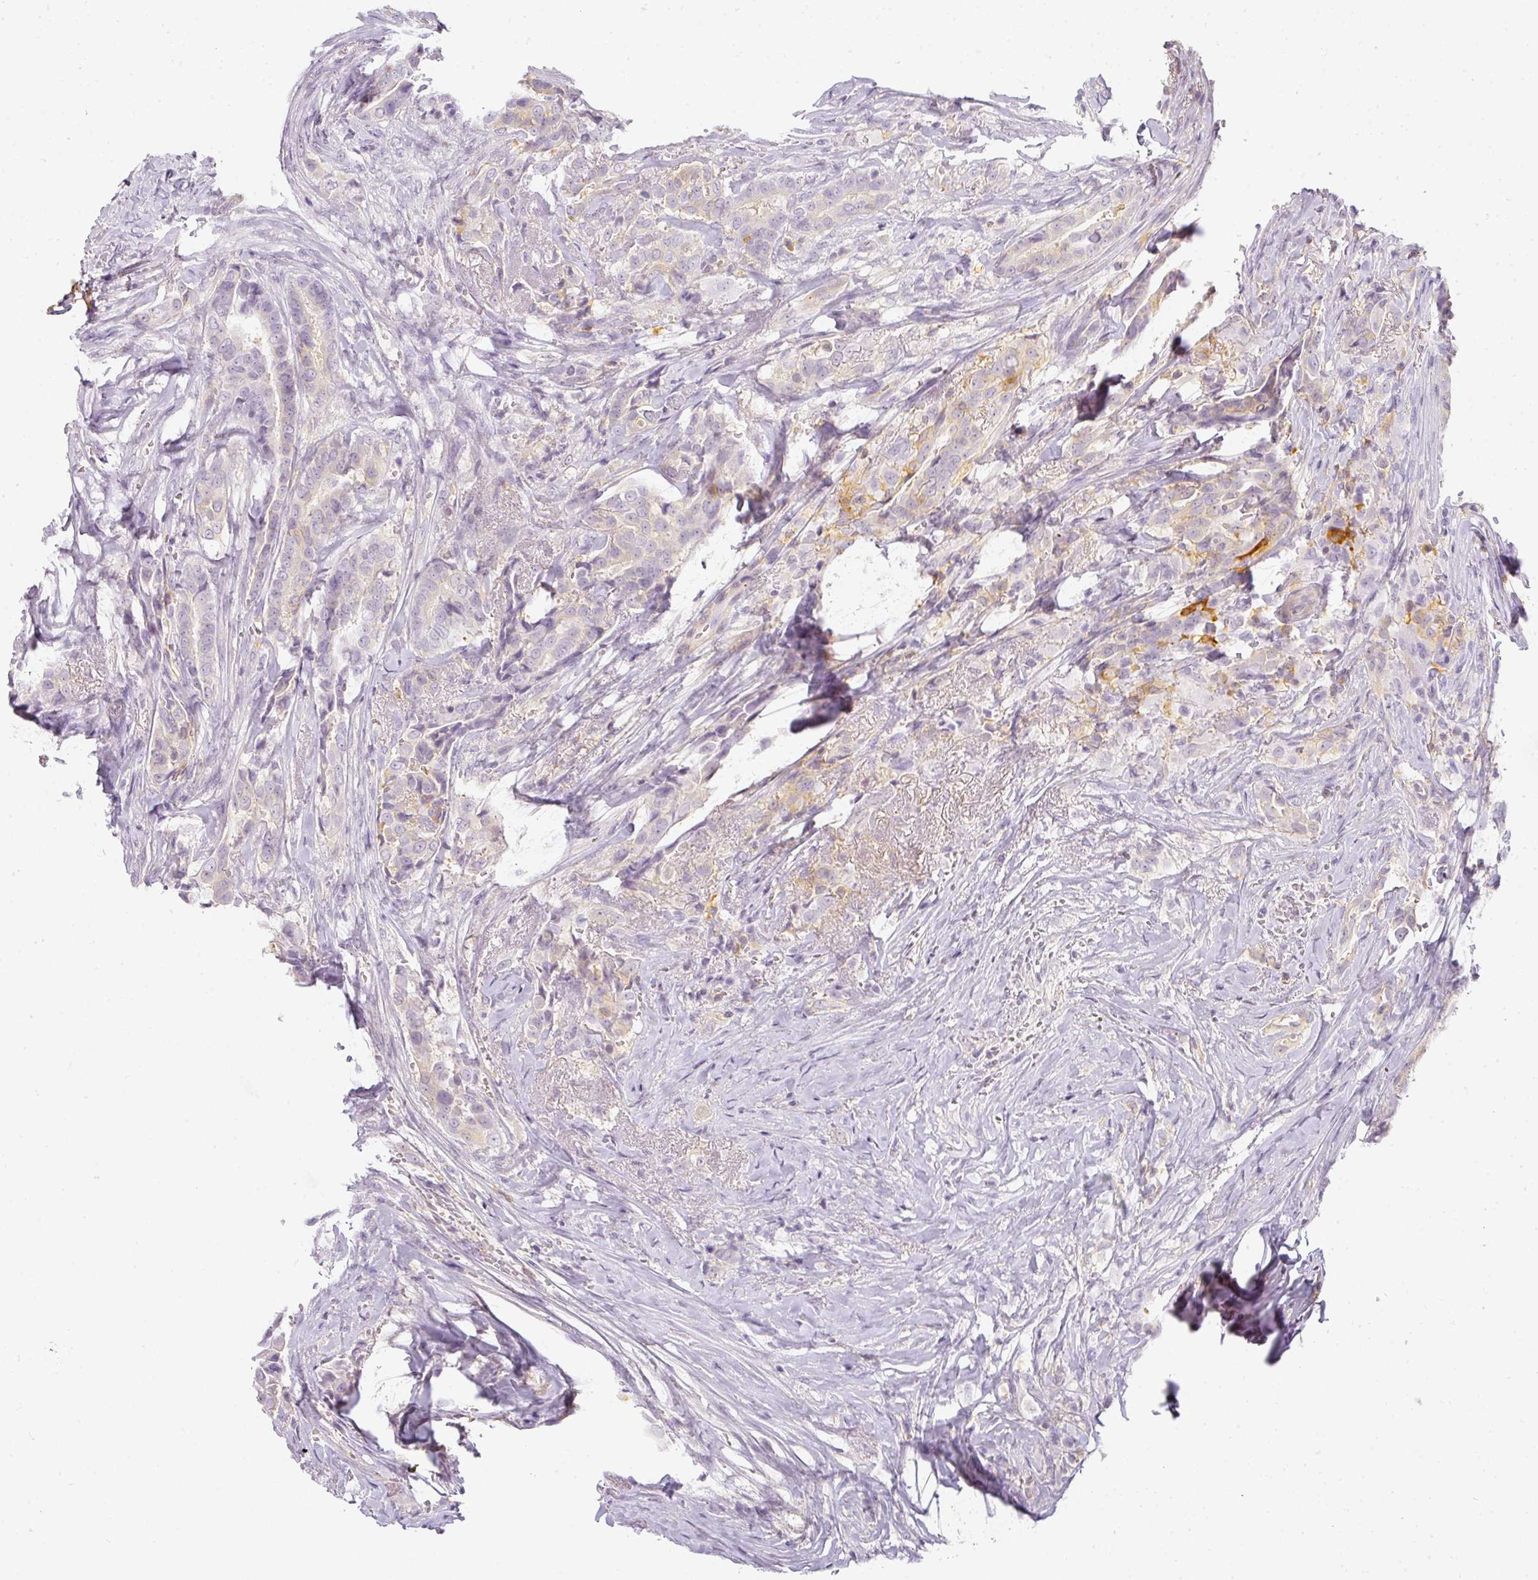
{"staining": {"intensity": "negative", "quantity": "none", "location": "none"}, "tissue": "thyroid cancer", "cell_type": "Tumor cells", "image_type": "cancer", "snomed": [{"axis": "morphology", "description": "Papillary adenocarcinoma, NOS"}, {"axis": "topography", "description": "Thyroid gland"}], "caption": "The micrograph exhibits no significant expression in tumor cells of thyroid cancer.", "gene": "TMEM42", "patient": {"sex": "male", "age": 61}}